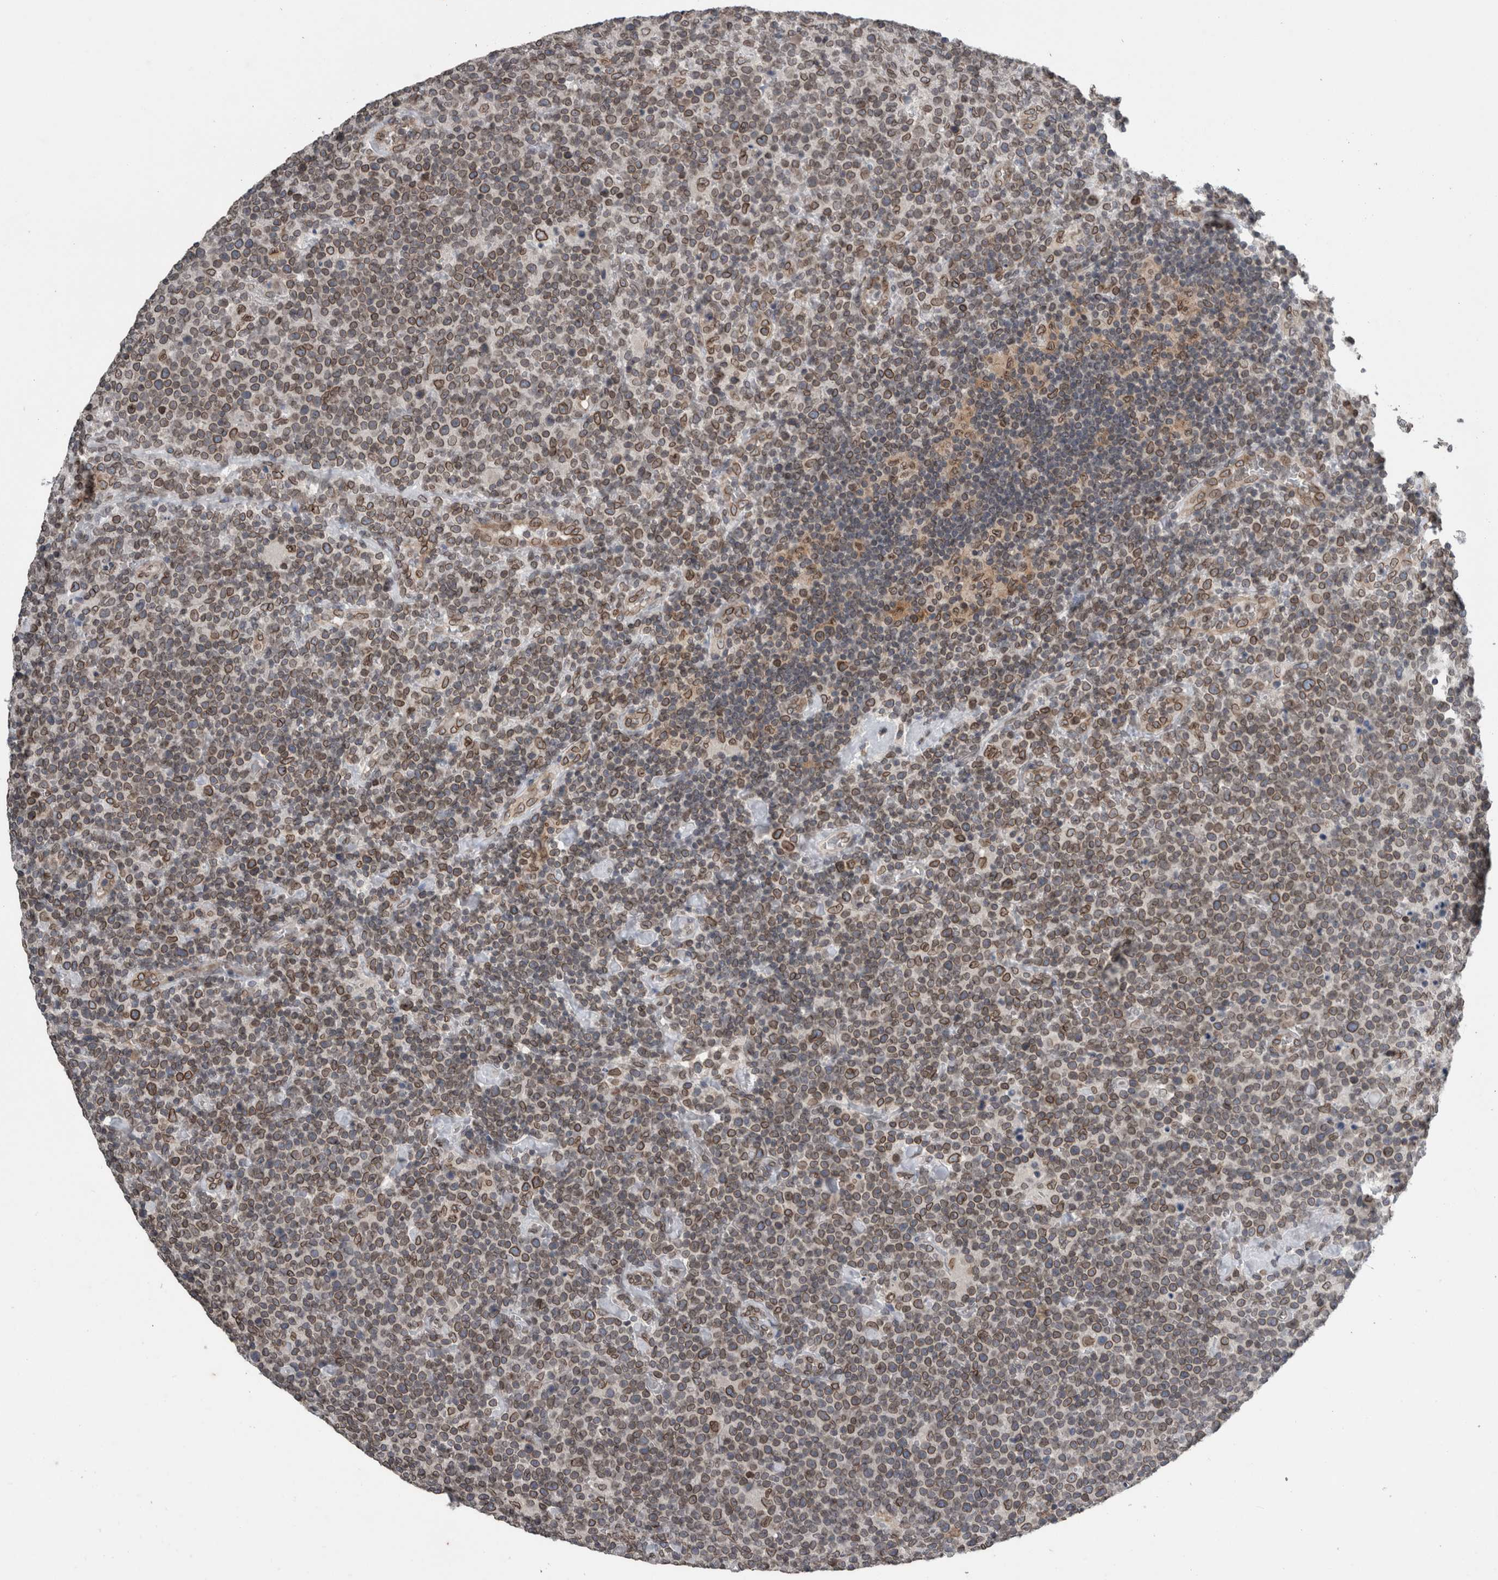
{"staining": {"intensity": "moderate", "quantity": ">75%", "location": "cytoplasmic/membranous,nuclear"}, "tissue": "lymphoma", "cell_type": "Tumor cells", "image_type": "cancer", "snomed": [{"axis": "morphology", "description": "Malignant lymphoma, non-Hodgkin's type, High grade"}, {"axis": "topography", "description": "Lymph node"}], "caption": "Protein expression by immunohistochemistry (IHC) reveals moderate cytoplasmic/membranous and nuclear positivity in about >75% of tumor cells in lymphoma.", "gene": "RANBP2", "patient": {"sex": "male", "age": 61}}